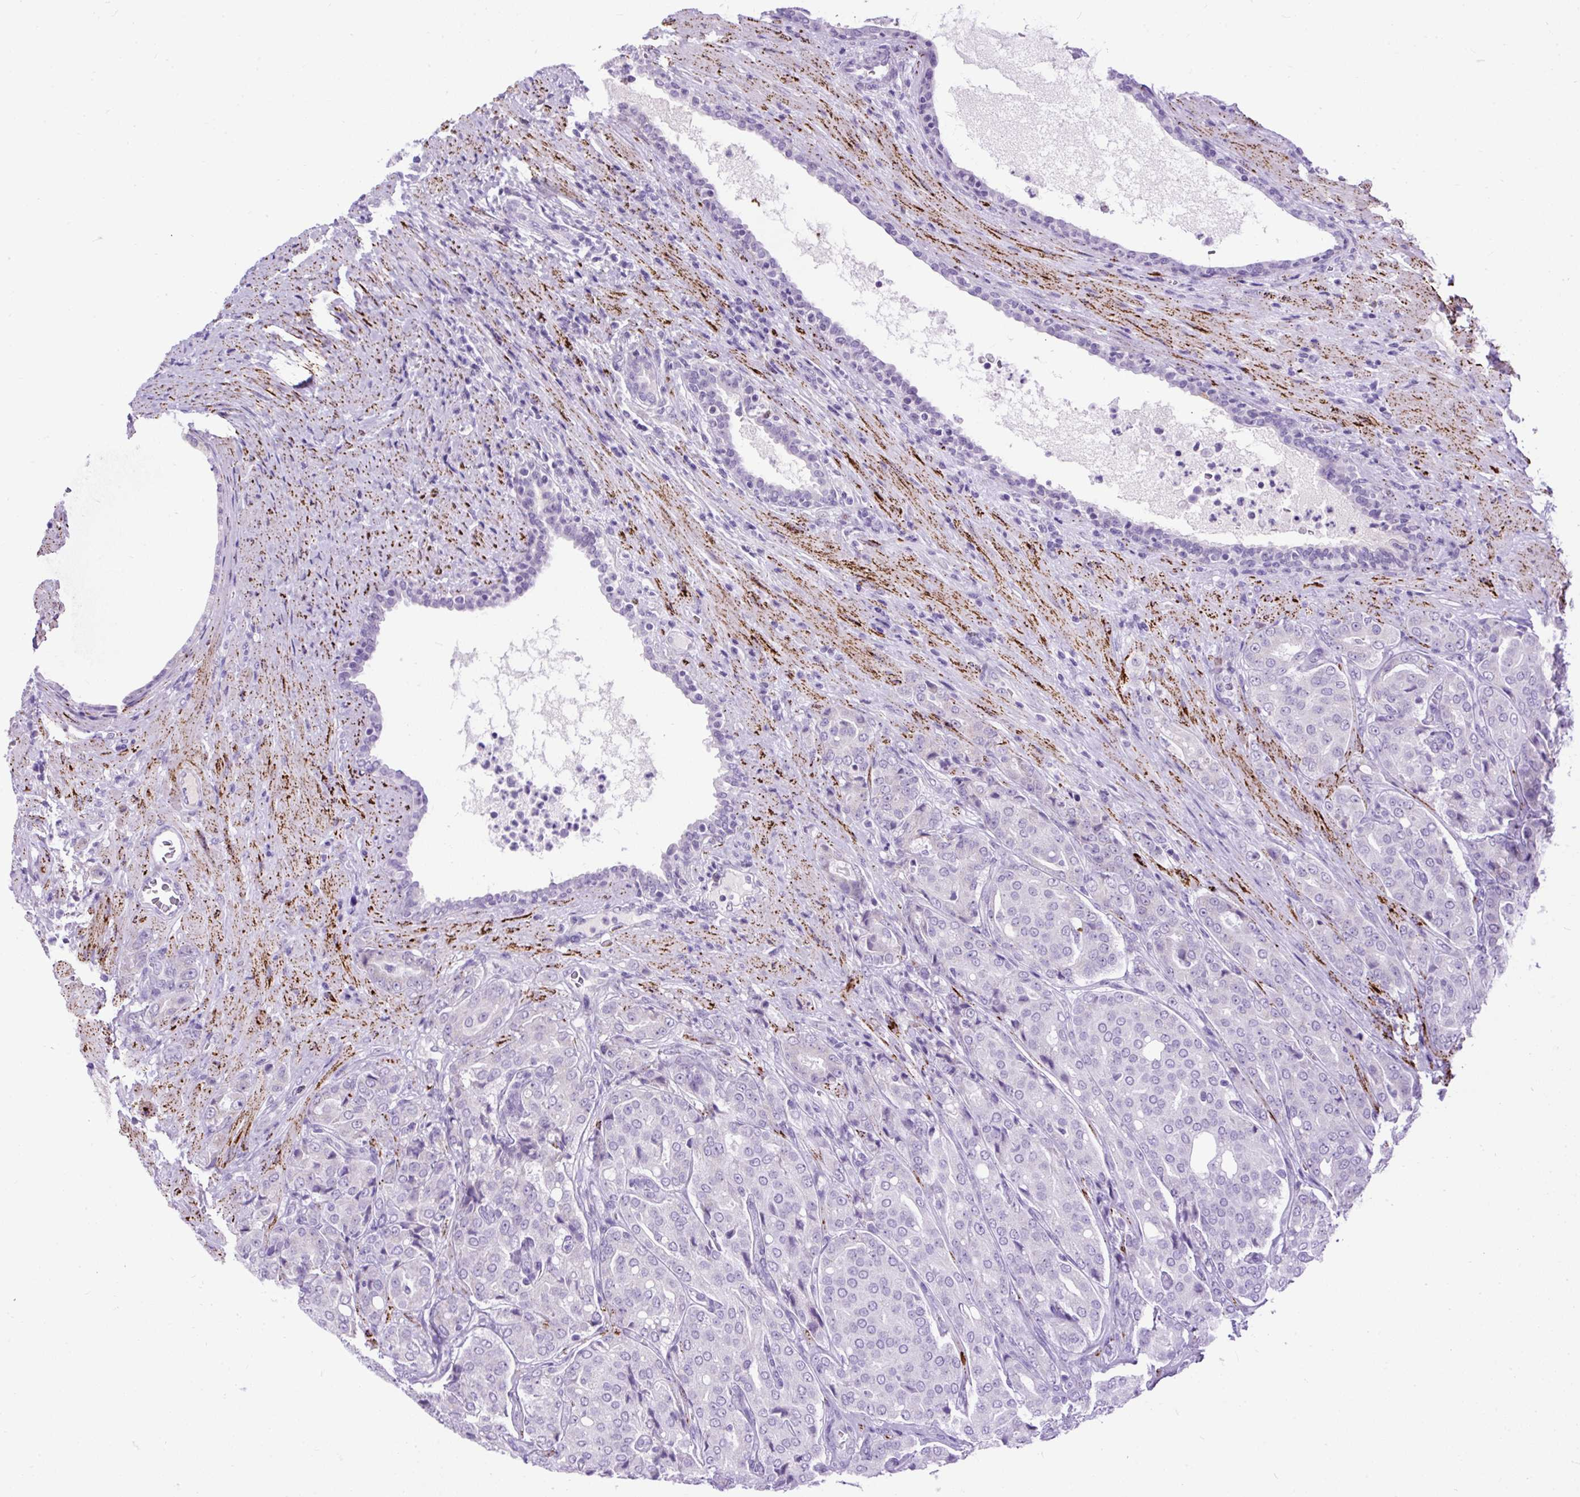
{"staining": {"intensity": "negative", "quantity": "none", "location": "none"}, "tissue": "prostate cancer", "cell_type": "Tumor cells", "image_type": "cancer", "snomed": [{"axis": "morphology", "description": "Adenocarcinoma, High grade"}, {"axis": "topography", "description": "Prostate"}], "caption": "Immunohistochemical staining of human adenocarcinoma (high-grade) (prostate) exhibits no significant positivity in tumor cells.", "gene": "ZNF256", "patient": {"sex": "male", "age": 68}}